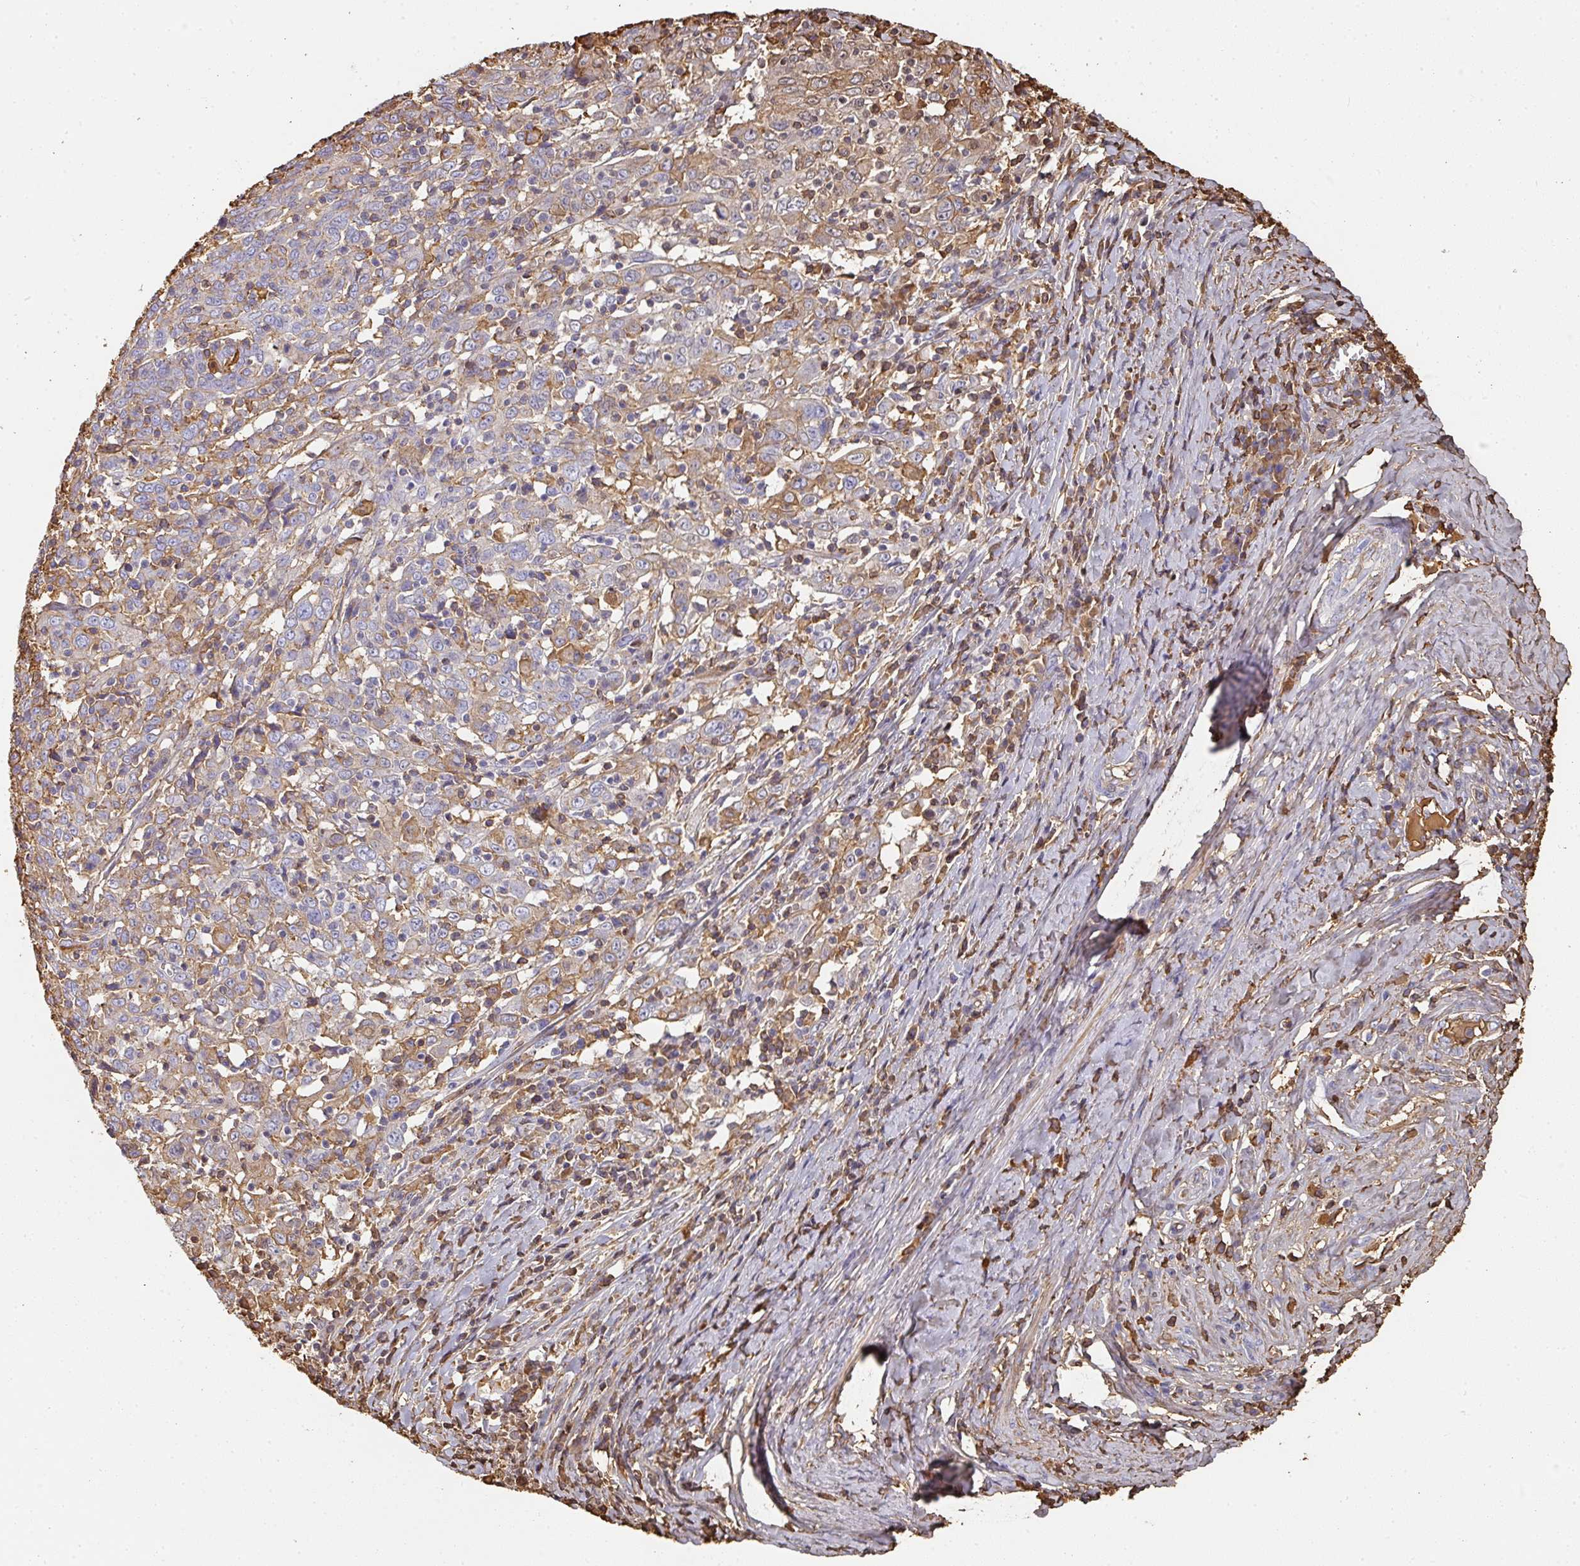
{"staining": {"intensity": "weak", "quantity": "<25%", "location": "cytoplasmic/membranous"}, "tissue": "cervical cancer", "cell_type": "Tumor cells", "image_type": "cancer", "snomed": [{"axis": "morphology", "description": "Squamous cell carcinoma, NOS"}, {"axis": "topography", "description": "Cervix"}], "caption": "Tumor cells show no significant protein expression in cervical cancer (squamous cell carcinoma).", "gene": "ALB", "patient": {"sex": "female", "age": 46}}